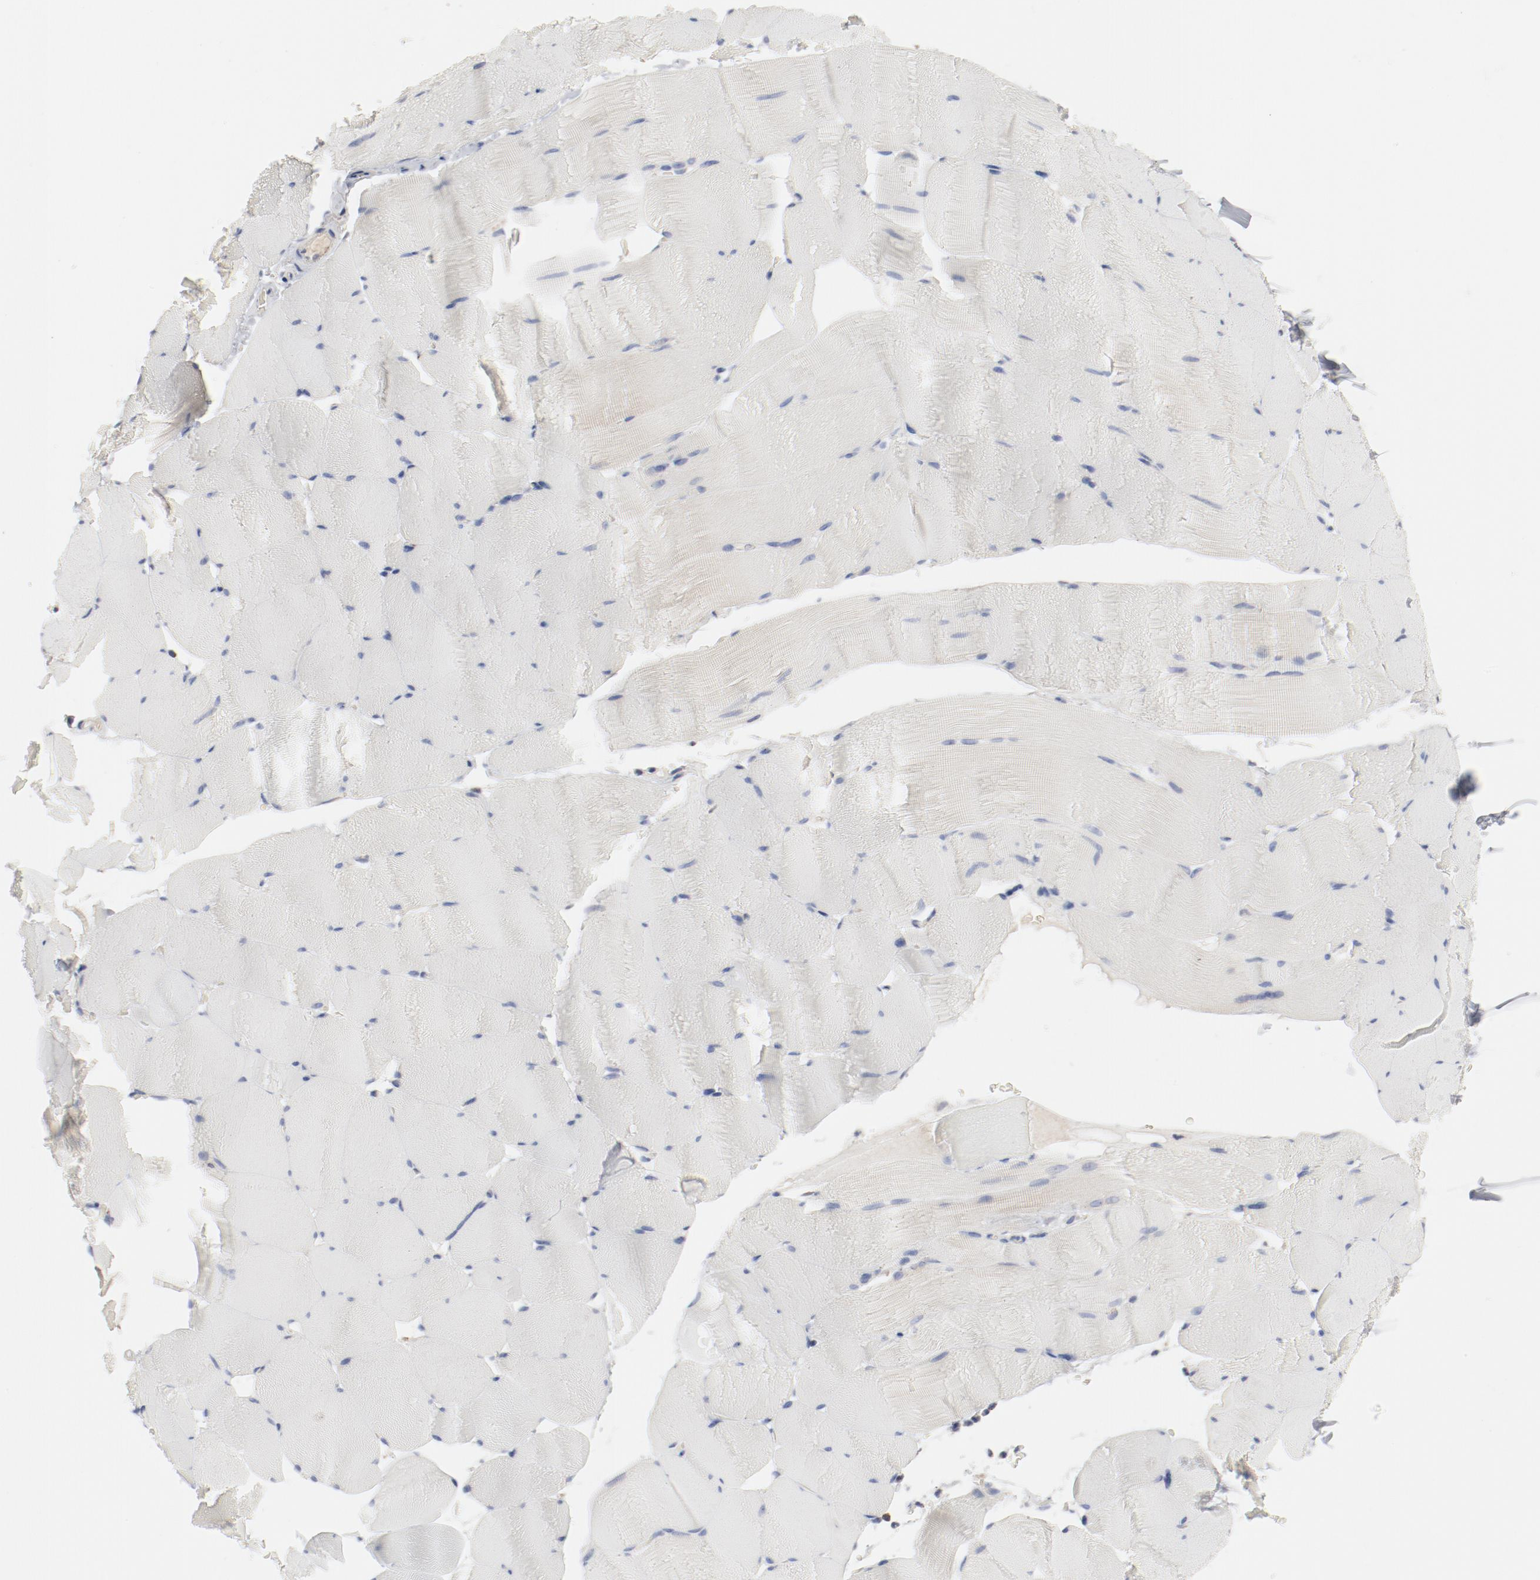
{"staining": {"intensity": "negative", "quantity": "none", "location": "none"}, "tissue": "skeletal muscle", "cell_type": "Myocytes", "image_type": "normal", "snomed": [{"axis": "morphology", "description": "Normal tissue, NOS"}, {"axis": "topography", "description": "Skeletal muscle"}], "caption": "This is a histopathology image of immunohistochemistry staining of normal skeletal muscle, which shows no staining in myocytes. Brightfield microscopy of immunohistochemistry (IHC) stained with DAB (brown) and hematoxylin (blue), captured at high magnification.", "gene": "SETD3", "patient": {"sex": "male", "age": 62}}